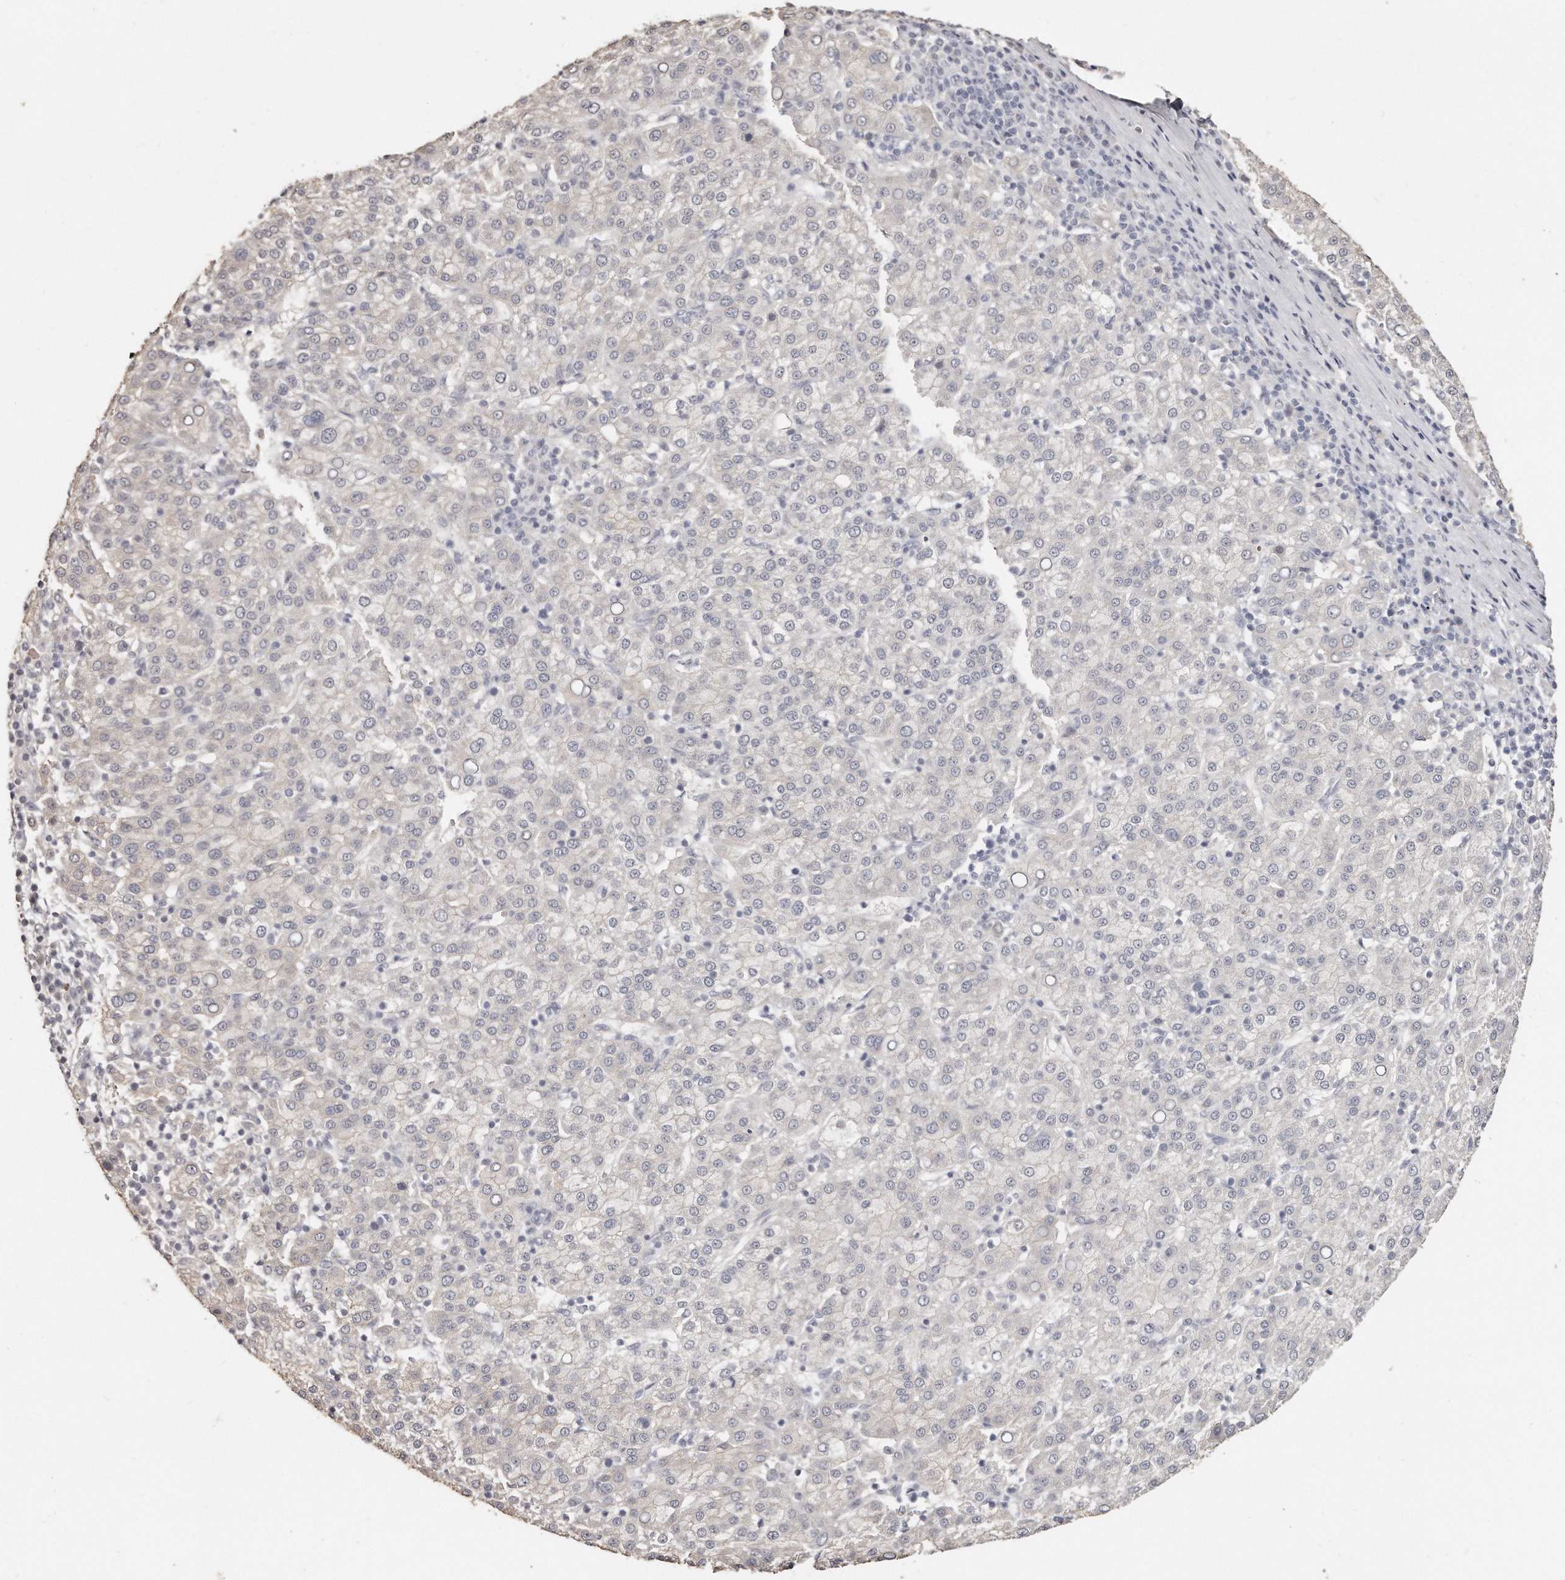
{"staining": {"intensity": "negative", "quantity": "none", "location": "none"}, "tissue": "liver cancer", "cell_type": "Tumor cells", "image_type": "cancer", "snomed": [{"axis": "morphology", "description": "Carcinoma, Hepatocellular, NOS"}, {"axis": "topography", "description": "Liver"}], "caption": "The immunohistochemistry (IHC) image has no significant staining in tumor cells of liver cancer tissue.", "gene": "ZYG11A", "patient": {"sex": "female", "age": 58}}